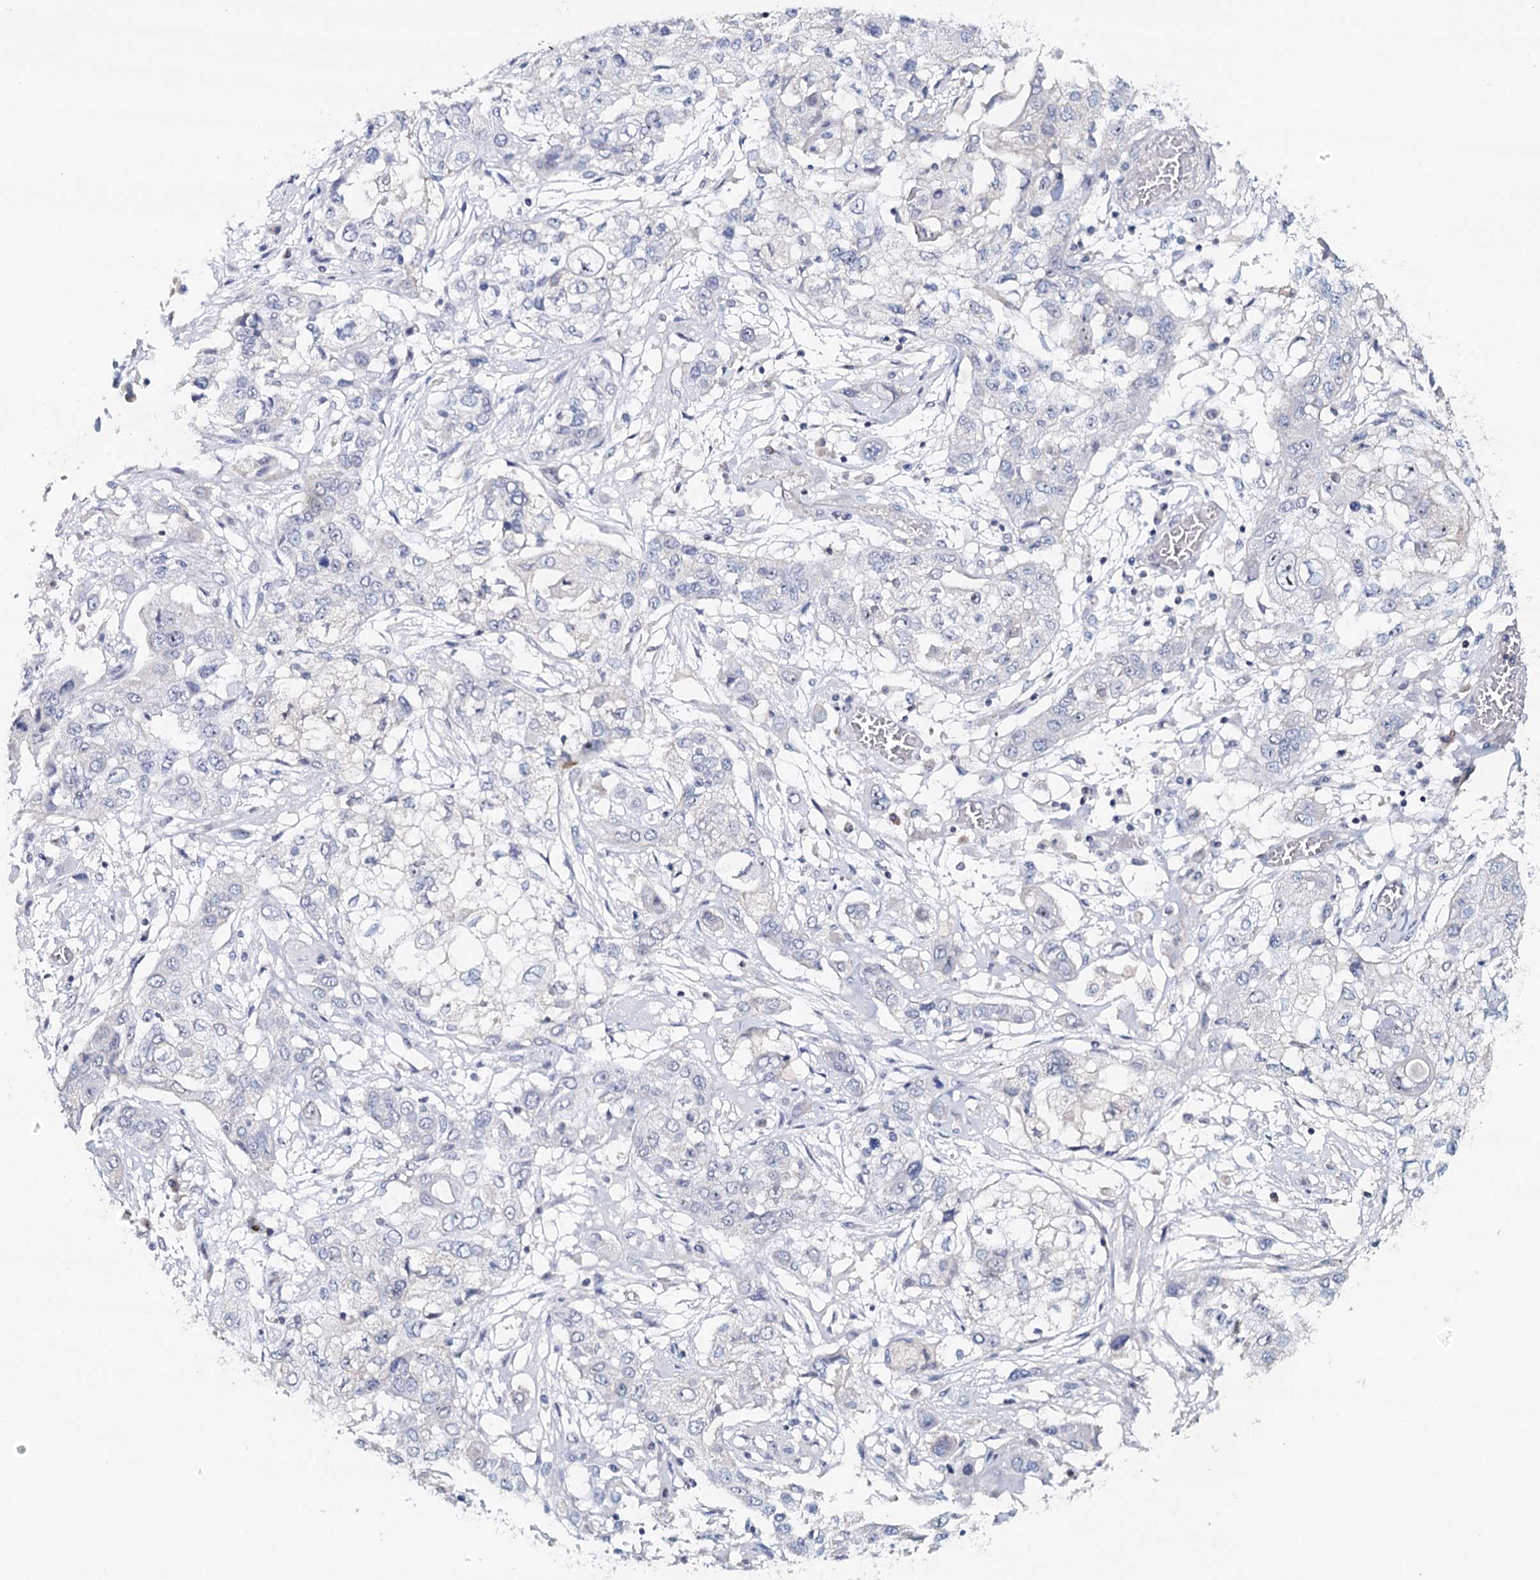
{"staining": {"intensity": "negative", "quantity": "none", "location": "none"}, "tissue": "lung cancer", "cell_type": "Tumor cells", "image_type": "cancer", "snomed": [{"axis": "morphology", "description": "Squamous cell carcinoma, NOS"}, {"axis": "topography", "description": "Lung"}], "caption": "Human lung cancer (squamous cell carcinoma) stained for a protein using immunohistochemistry exhibits no staining in tumor cells.", "gene": "RBM43", "patient": {"sex": "male", "age": 71}}